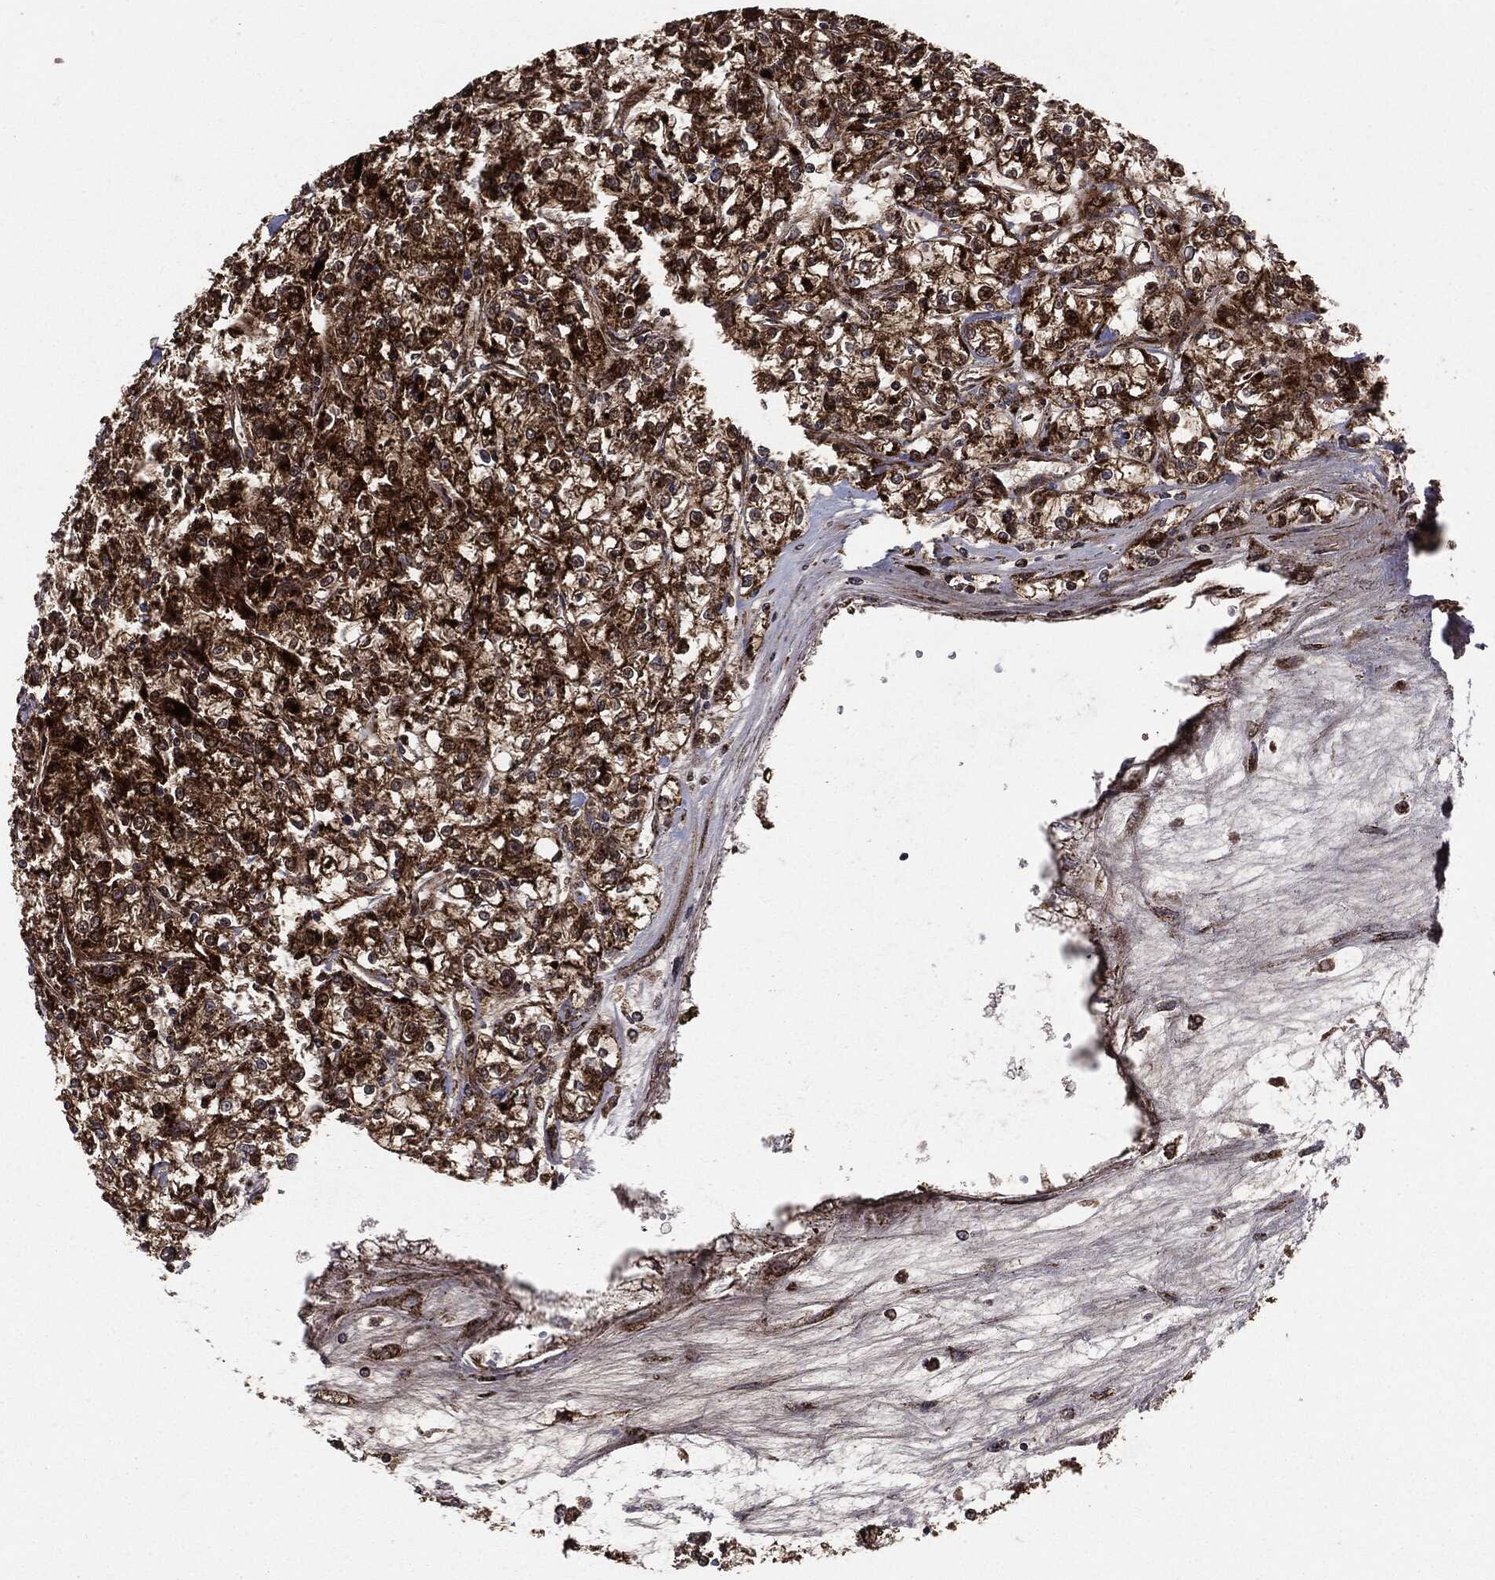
{"staining": {"intensity": "strong", "quantity": ">75%", "location": "cytoplasmic/membranous"}, "tissue": "renal cancer", "cell_type": "Tumor cells", "image_type": "cancer", "snomed": [{"axis": "morphology", "description": "Adenocarcinoma, NOS"}, {"axis": "topography", "description": "Kidney"}], "caption": "Tumor cells show high levels of strong cytoplasmic/membranous expression in approximately >75% of cells in human renal adenocarcinoma.", "gene": "MAP2K1", "patient": {"sex": "female", "age": 59}}